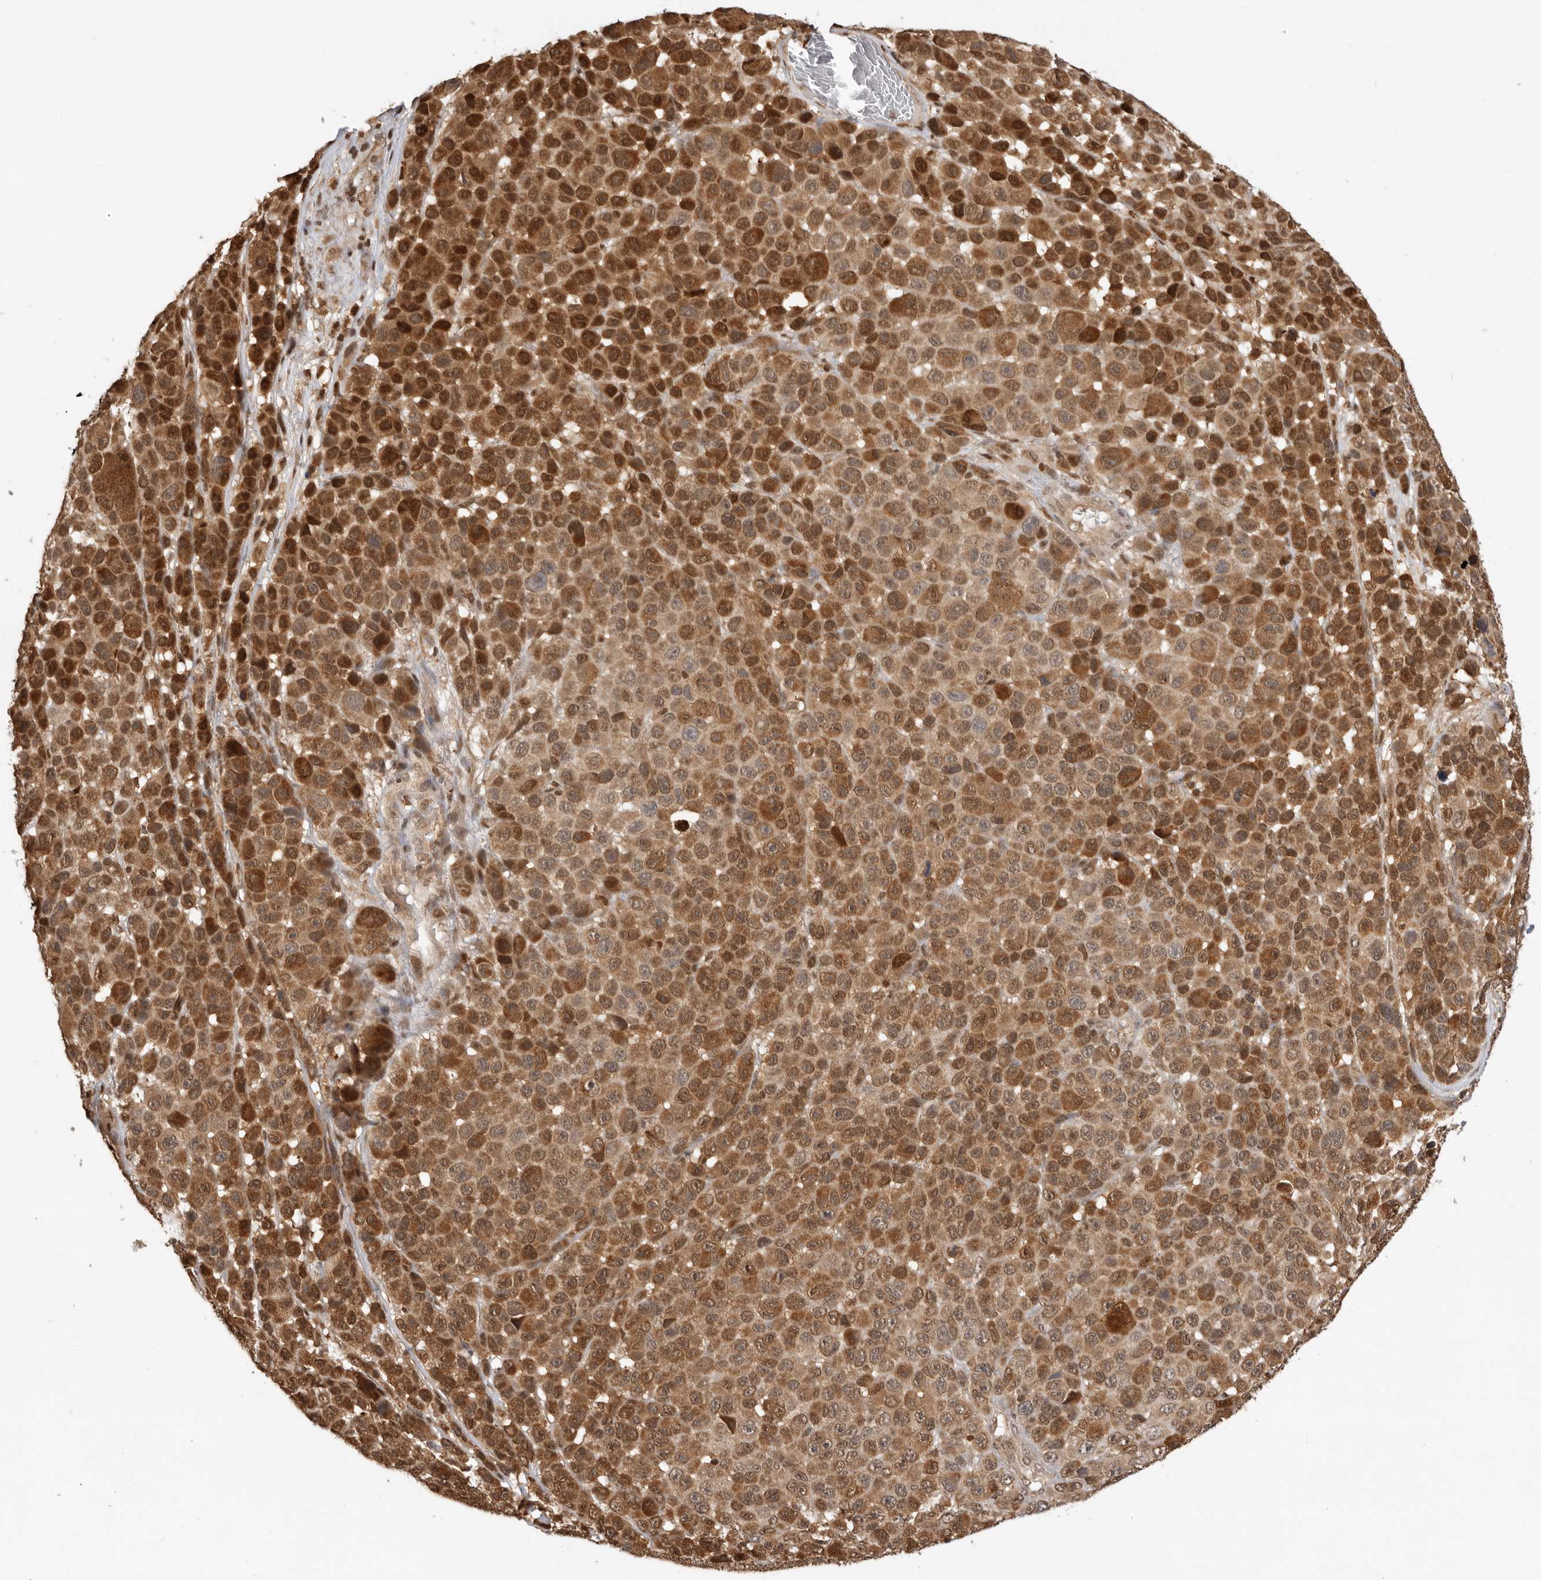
{"staining": {"intensity": "moderate", "quantity": ">75%", "location": "cytoplasmic/membranous,nuclear"}, "tissue": "melanoma", "cell_type": "Tumor cells", "image_type": "cancer", "snomed": [{"axis": "morphology", "description": "Malignant melanoma, NOS"}, {"axis": "topography", "description": "Skin"}], "caption": "Melanoma stained with immunohistochemistry exhibits moderate cytoplasmic/membranous and nuclear staining in about >75% of tumor cells.", "gene": "ADPRS", "patient": {"sex": "male", "age": 53}}